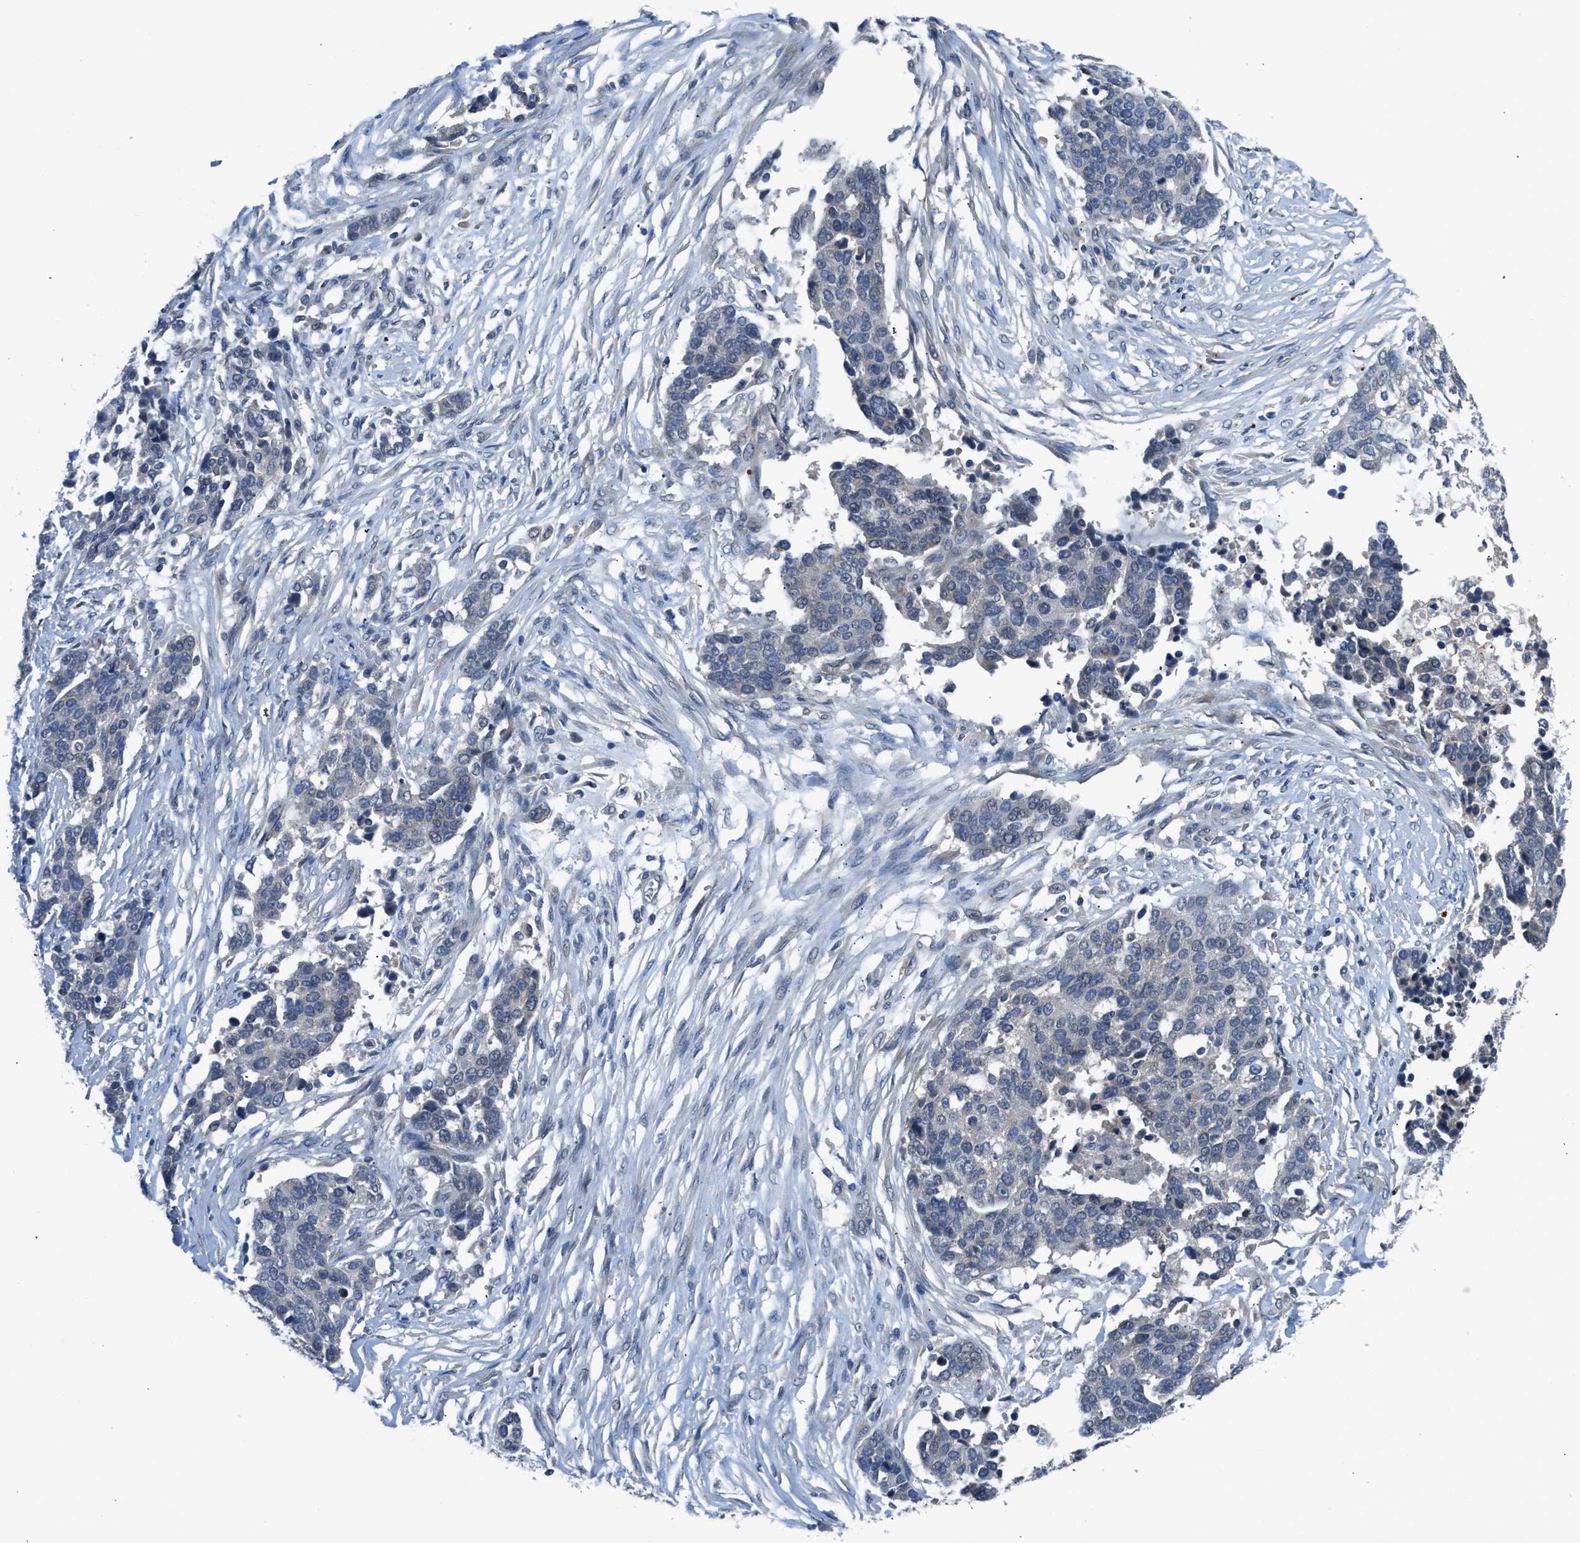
{"staining": {"intensity": "negative", "quantity": "none", "location": "none"}, "tissue": "ovarian cancer", "cell_type": "Tumor cells", "image_type": "cancer", "snomed": [{"axis": "morphology", "description": "Cystadenocarcinoma, serous, NOS"}, {"axis": "topography", "description": "Ovary"}], "caption": "Ovarian serous cystadenocarcinoma was stained to show a protein in brown. There is no significant expression in tumor cells.", "gene": "PDE7A", "patient": {"sex": "female", "age": 44}}